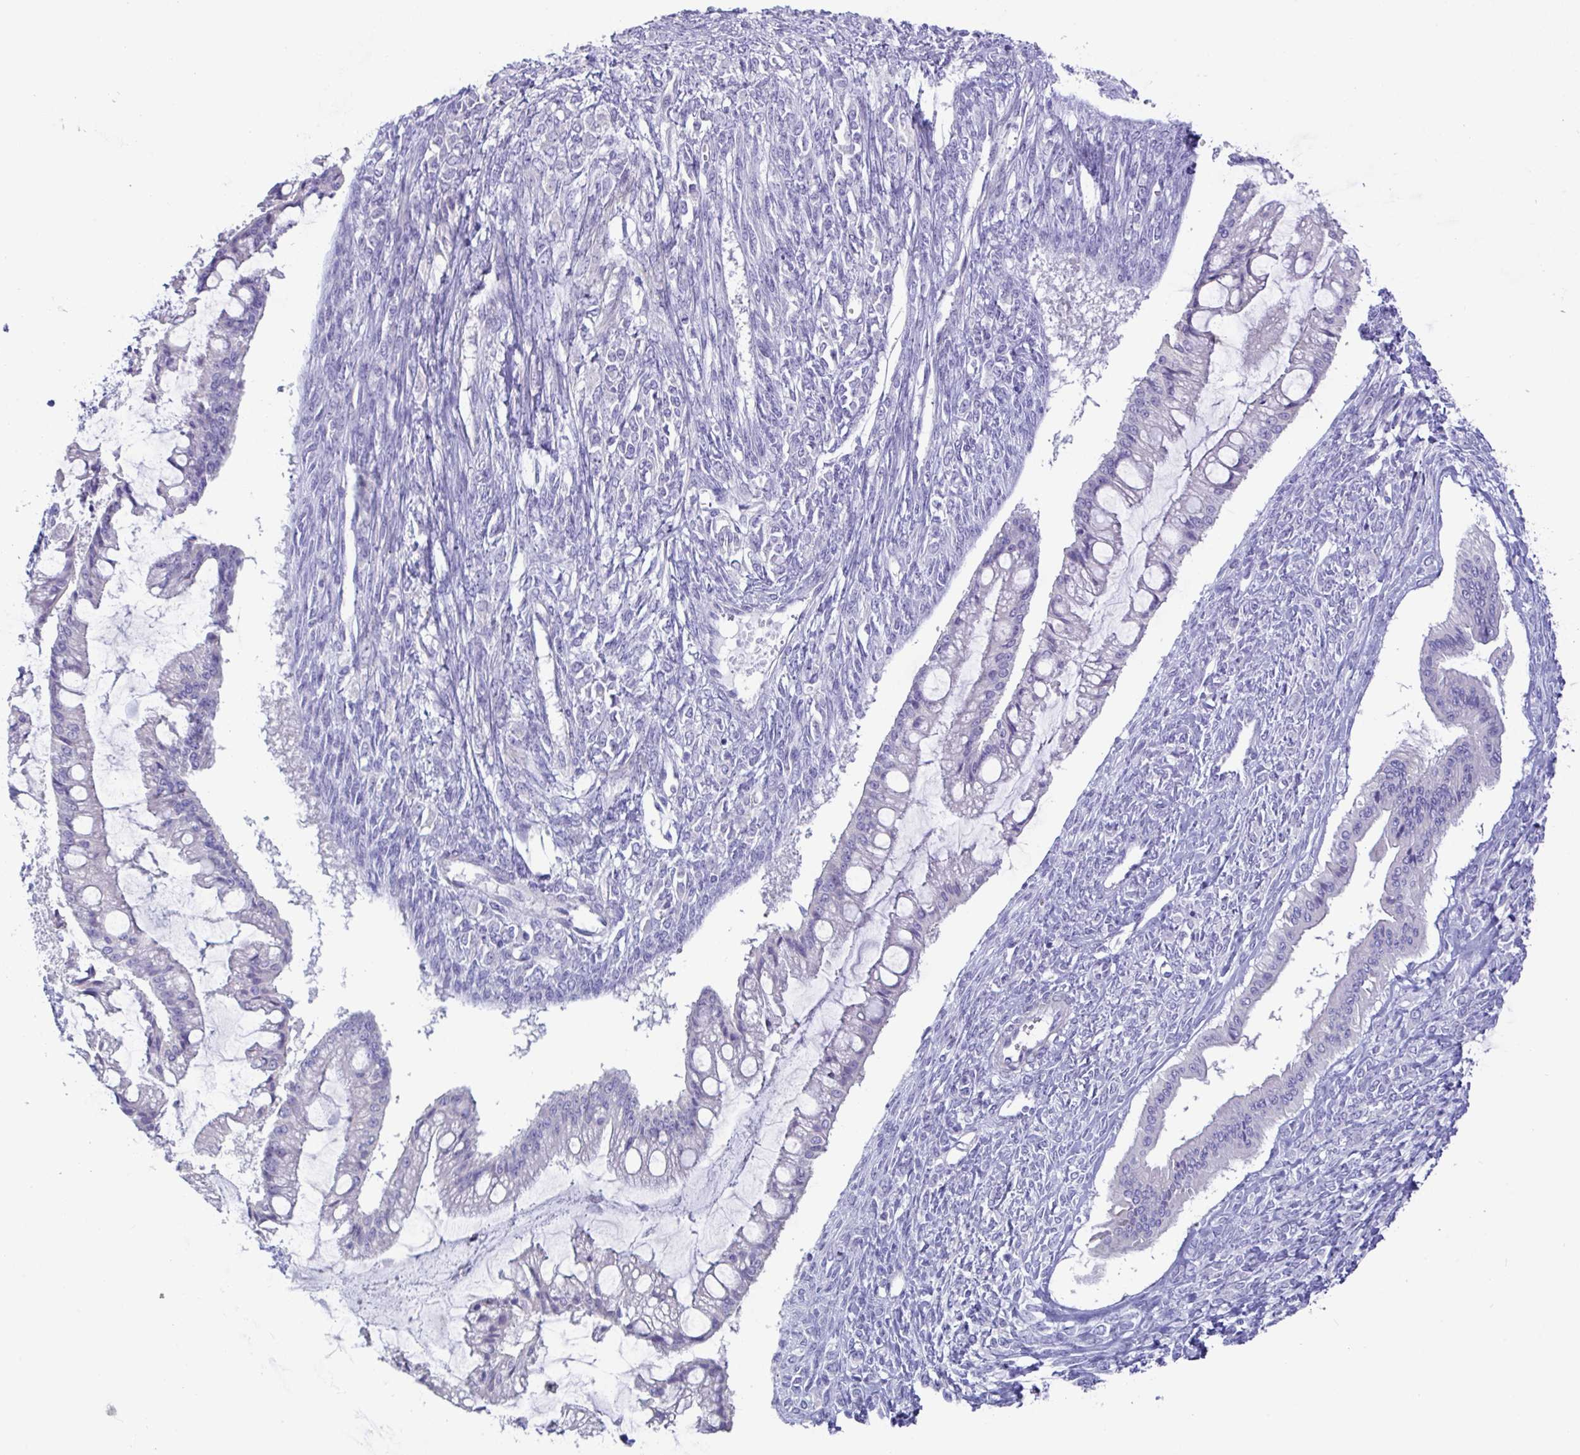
{"staining": {"intensity": "negative", "quantity": "none", "location": "none"}, "tissue": "ovarian cancer", "cell_type": "Tumor cells", "image_type": "cancer", "snomed": [{"axis": "morphology", "description": "Cystadenocarcinoma, mucinous, NOS"}, {"axis": "topography", "description": "Ovary"}], "caption": "IHC histopathology image of ovarian mucinous cystadenocarcinoma stained for a protein (brown), which shows no positivity in tumor cells.", "gene": "MED11", "patient": {"sex": "female", "age": 73}}